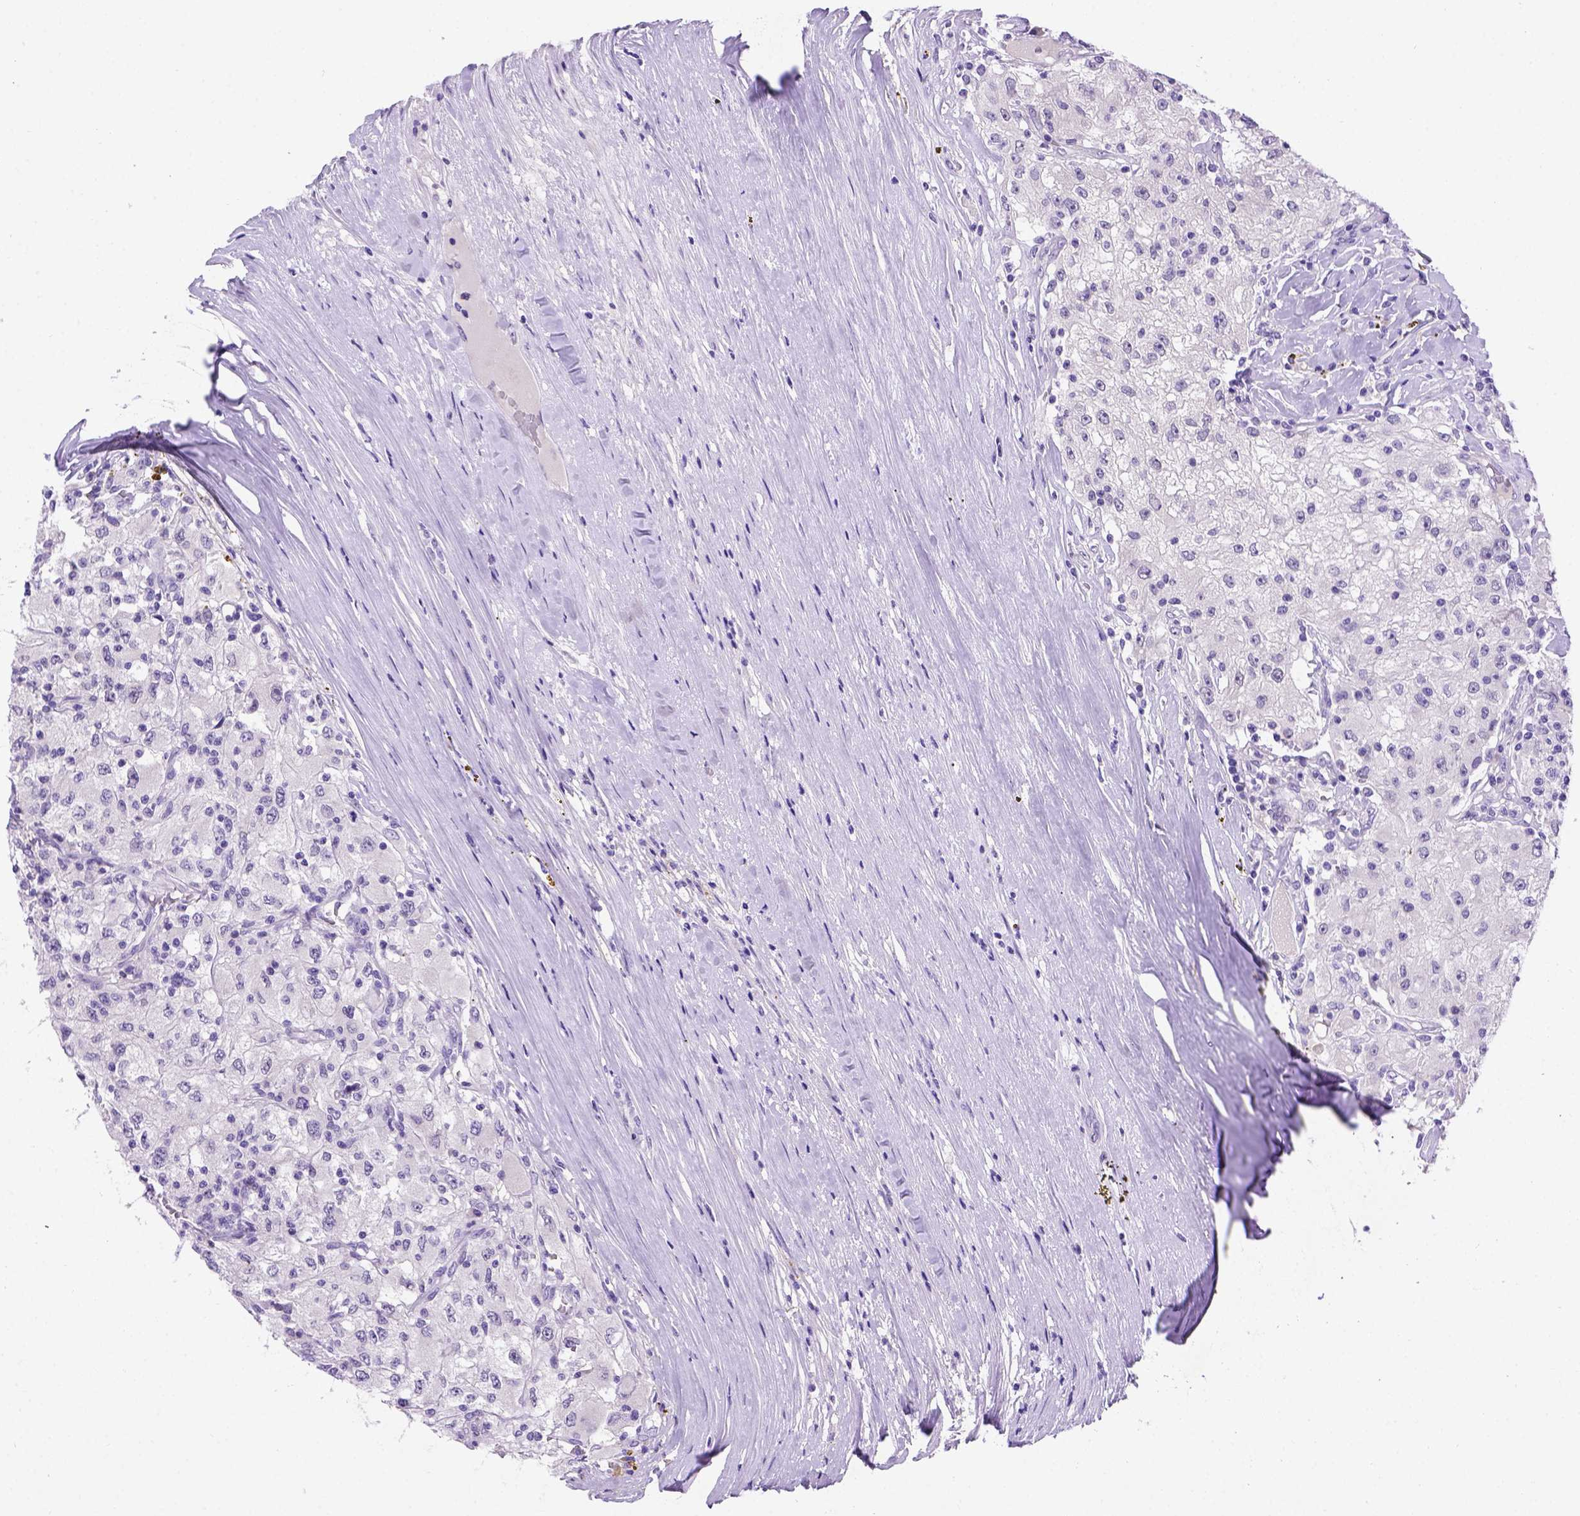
{"staining": {"intensity": "negative", "quantity": "none", "location": "none"}, "tissue": "renal cancer", "cell_type": "Tumor cells", "image_type": "cancer", "snomed": [{"axis": "morphology", "description": "Adenocarcinoma, NOS"}, {"axis": "topography", "description": "Kidney"}], "caption": "Image shows no protein positivity in tumor cells of renal cancer tissue. The staining is performed using DAB (3,3'-diaminobenzidine) brown chromogen with nuclei counter-stained in using hematoxylin.", "gene": "FAM81B", "patient": {"sex": "female", "age": 67}}